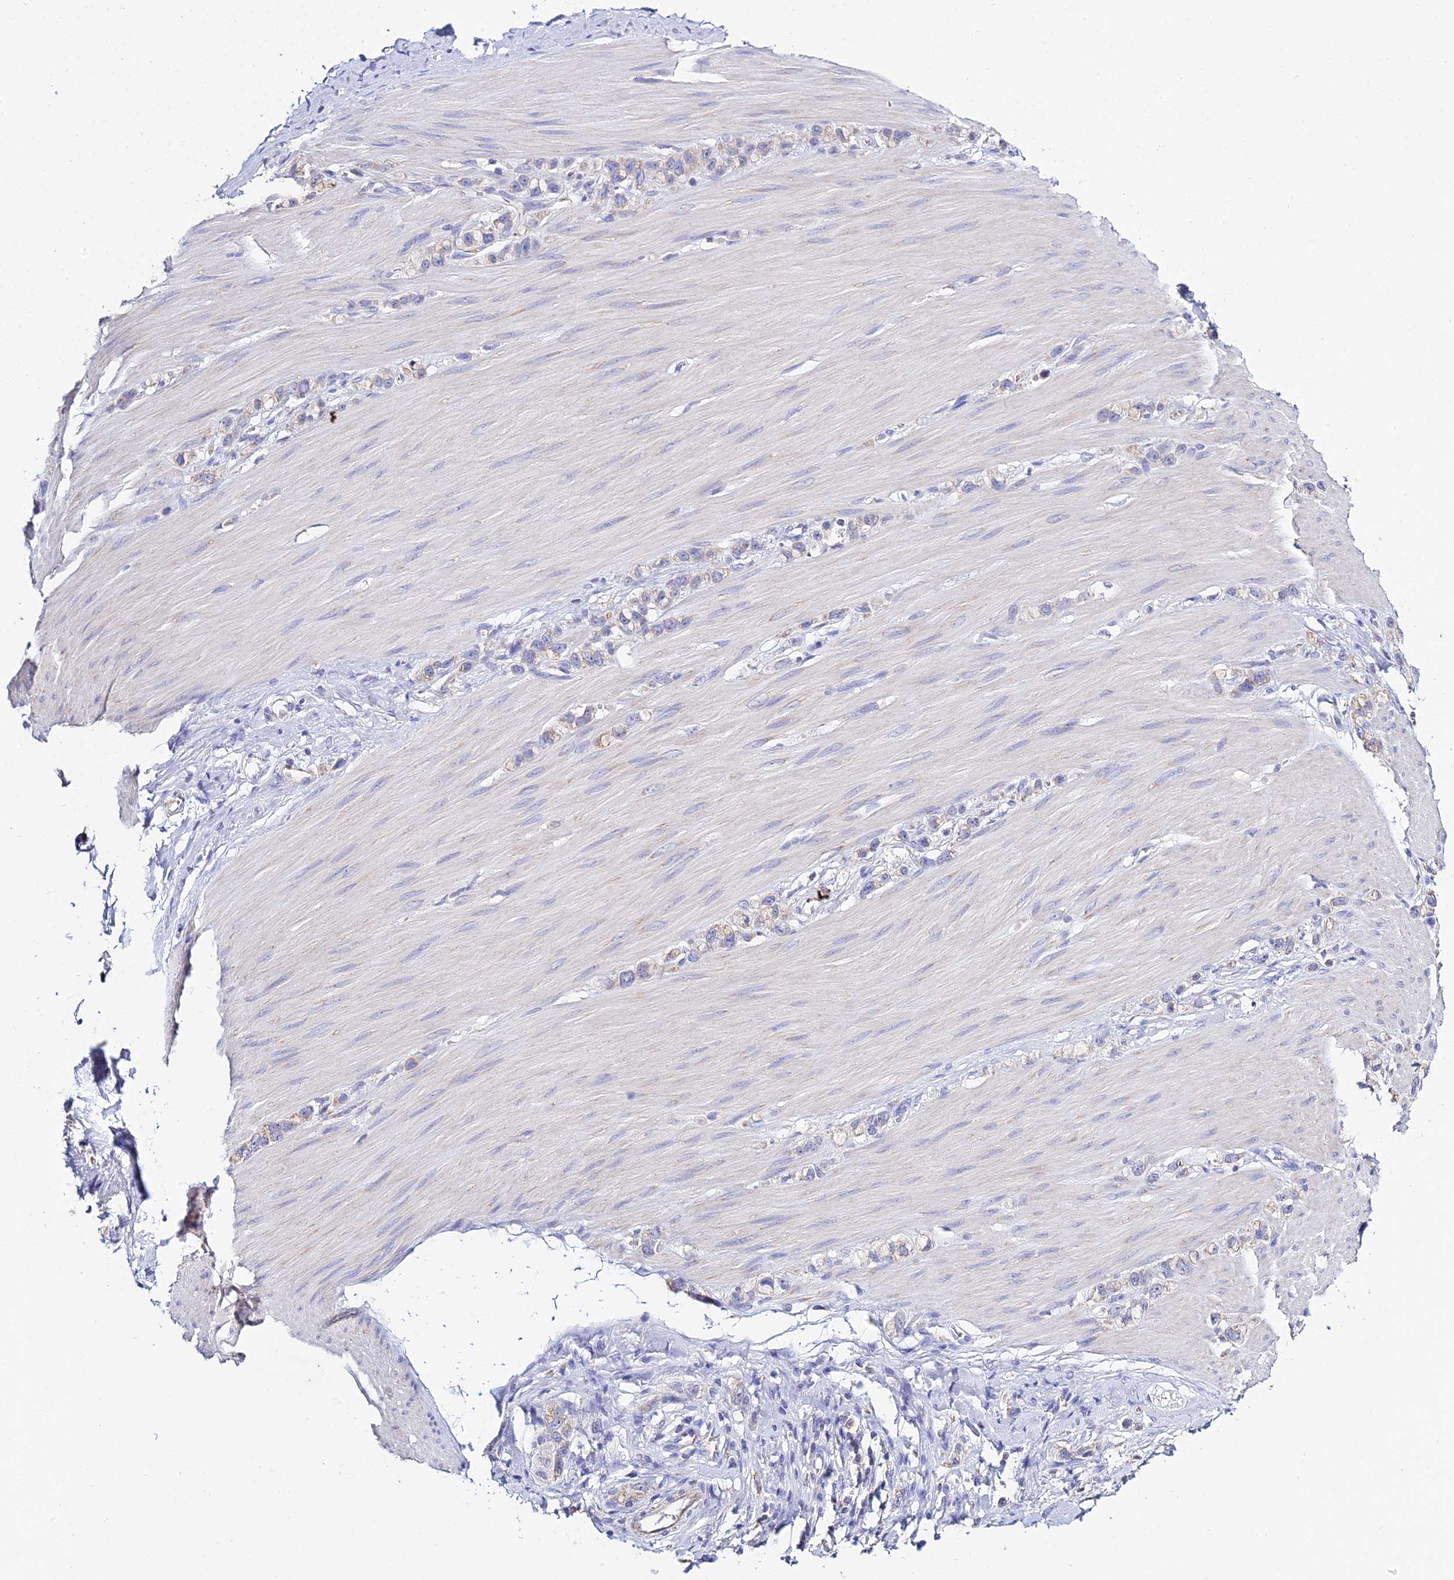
{"staining": {"intensity": "weak", "quantity": "<25%", "location": "cytoplasmic/membranous"}, "tissue": "stomach cancer", "cell_type": "Tumor cells", "image_type": "cancer", "snomed": [{"axis": "morphology", "description": "Adenocarcinoma, NOS"}, {"axis": "topography", "description": "Stomach"}], "caption": "An image of human stomach cancer is negative for staining in tumor cells. The staining was performed using DAB to visualize the protein expression in brown, while the nuclei were stained in blue with hematoxylin (Magnification: 20x).", "gene": "TYW5", "patient": {"sex": "female", "age": 65}}